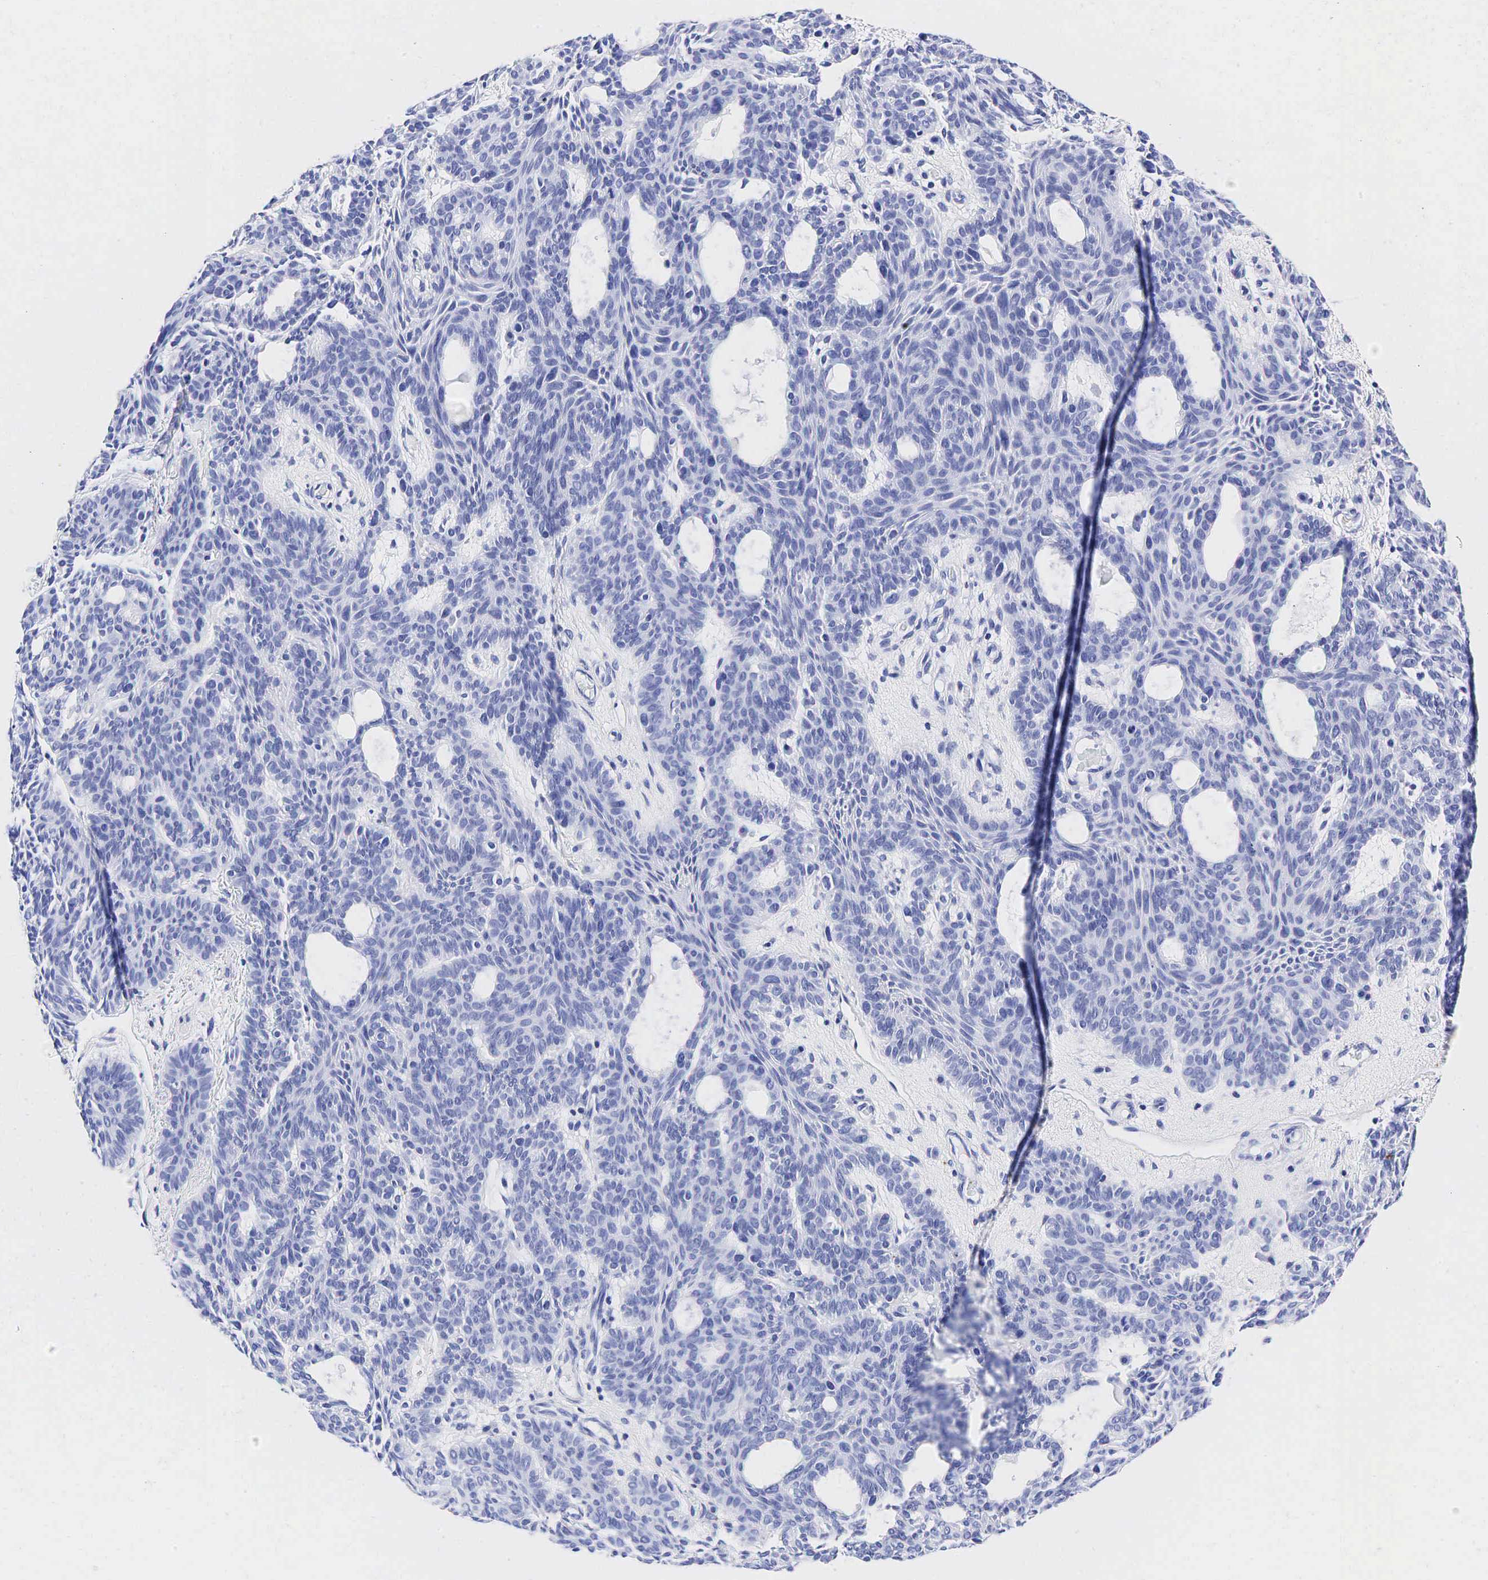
{"staining": {"intensity": "negative", "quantity": "none", "location": "none"}, "tissue": "skin cancer", "cell_type": "Tumor cells", "image_type": "cancer", "snomed": [{"axis": "morphology", "description": "Basal cell carcinoma"}, {"axis": "topography", "description": "Skin"}], "caption": "High power microscopy photomicrograph of an IHC micrograph of basal cell carcinoma (skin), revealing no significant positivity in tumor cells.", "gene": "TG", "patient": {"sex": "male", "age": 44}}